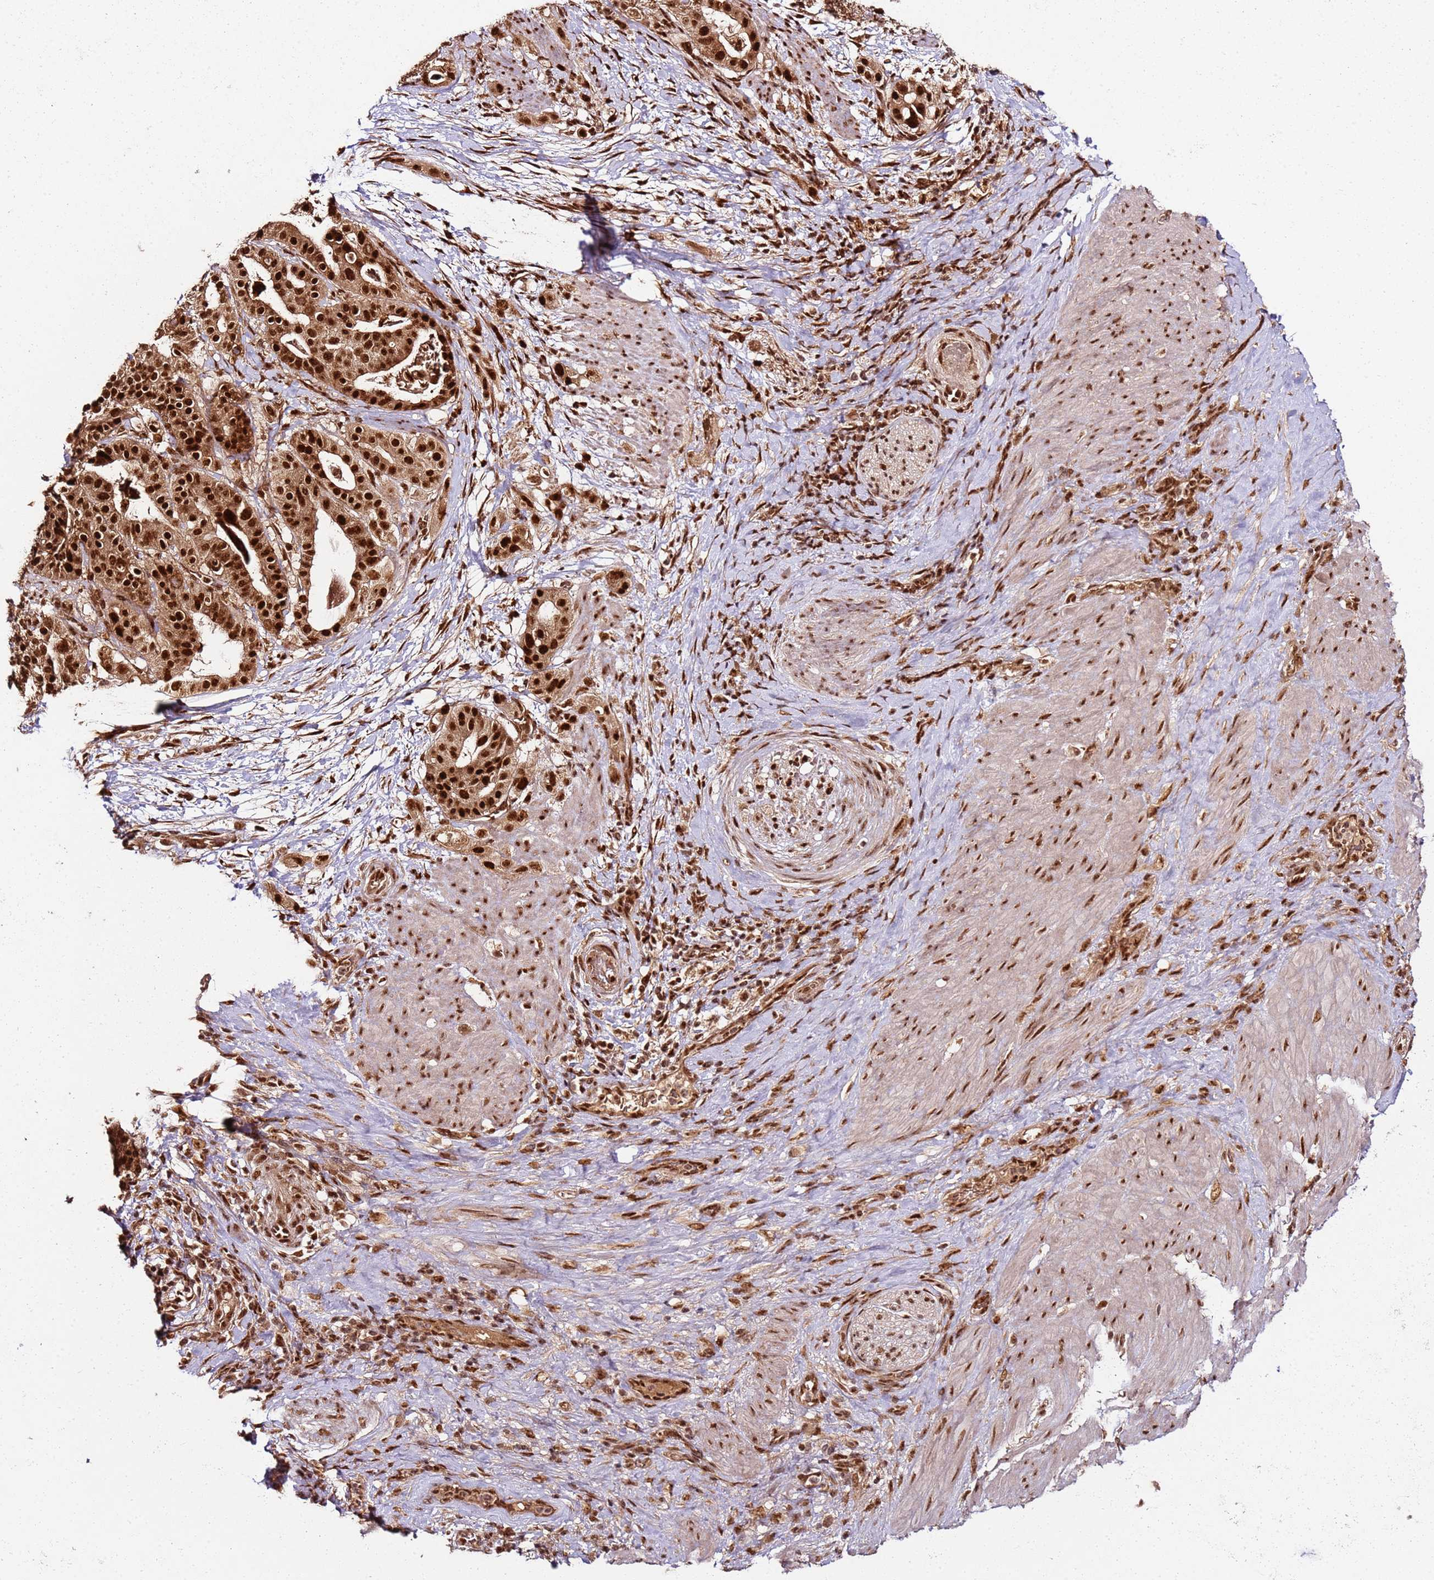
{"staining": {"intensity": "strong", "quantity": ">75%", "location": "nuclear"}, "tissue": "stomach cancer", "cell_type": "Tumor cells", "image_type": "cancer", "snomed": [{"axis": "morphology", "description": "Adenocarcinoma, NOS"}, {"axis": "topography", "description": "Stomach"}], "caption": "Tumor cells reveal high levels of strong nuclear positivity in about >75% of cells in stomach cancer. The staining is performed using DAB (3,3'-diaminobenzidine) brown chromogen to label protein expression. The nuclei are counter-stained blue using hematoxylin.", "gene": "XRN2", "patient": {"sex": "male", "age": 48}}